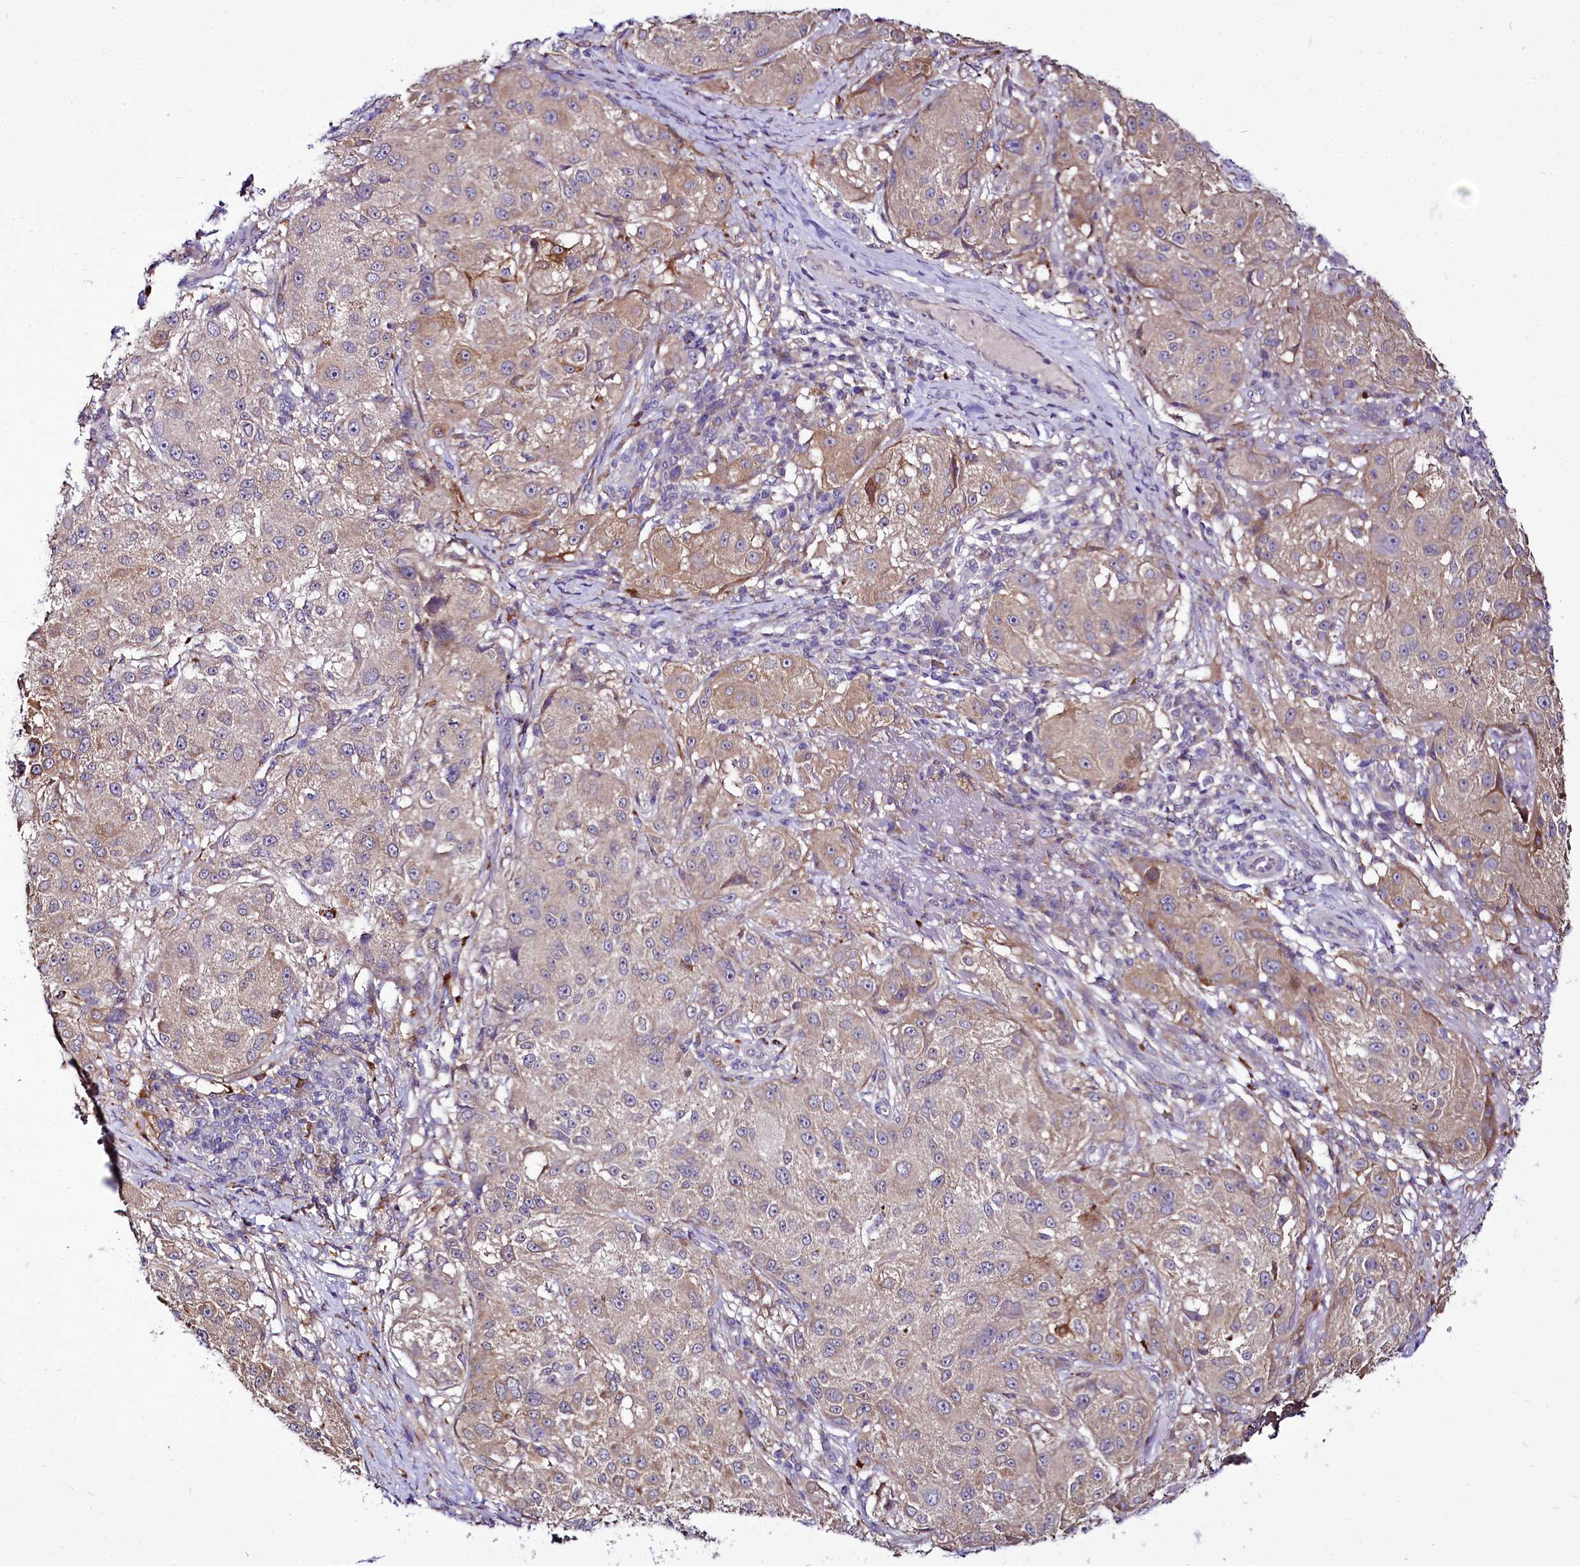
{"staining": {"intensity": "moderate", "quantity": "25%-75%", "location": "cytoplasmic/membranous,nuclear"}, "tissue": "melanoma", "cell_type": "Tumor cells", "image_type": "cancer", "snomed": [{"axis": "morphology", "description": "Necrosis, NOS"}, {"axis": "morphology", "description": "Malignant melanoma, NOS"}, {"axis": "topography", "description": "Skin"}], "caption": "Malignant melanoma tissue shows moderate cytoplasmic/membranous and nuclear expression in about 25%-75% of tumor cells", "gene": "ZC3H12C", "patient": {"sex": "female", "age": 87}}